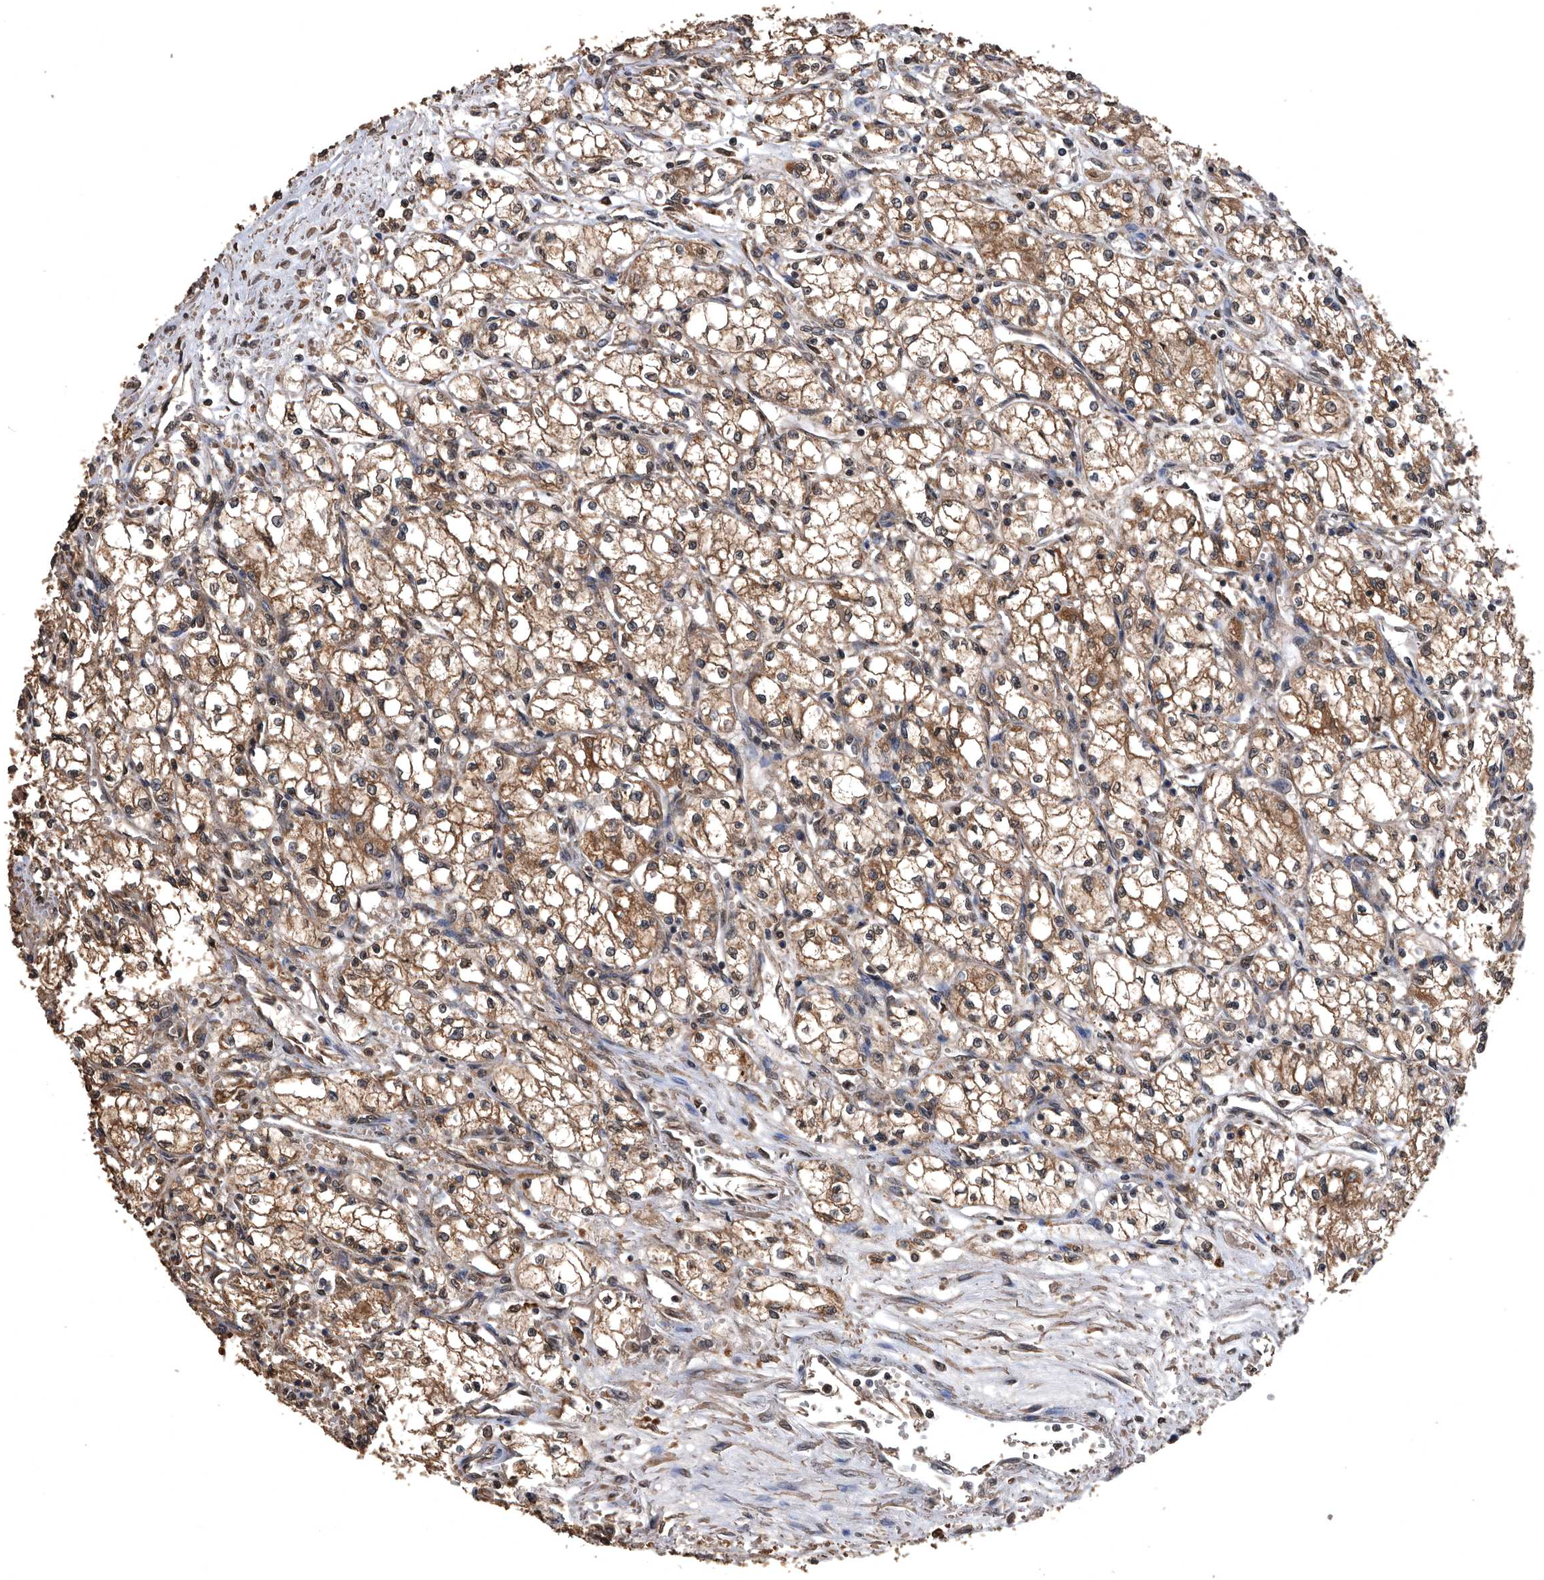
{"staining": {"intensity": "moderate", "quantity": ">75%", "location": "cytoplasmic/membranous"}, "tissue": "renal cancer", "cell_type": "Tumor cells", "image_type": "cancer", "snomed": [{"axis": "morphology", "description": "Normal tissue, NOS"}, {"axis": "morphology", "description": "Adenocarcinoma, NOS"}, {"axis": "topography", "description": "Kidney"}], "caption": "A histopathology image of human renal cancer (adenocarcinoma) stained for a protein reveals moderate cytoplasmic/membranous brown staining in tumor cells. The protein of interest is shown in brown color, while the nuclei are stained blue.", "gene": "NRBP1", "patient": {"sex": "male", "age": 59}}